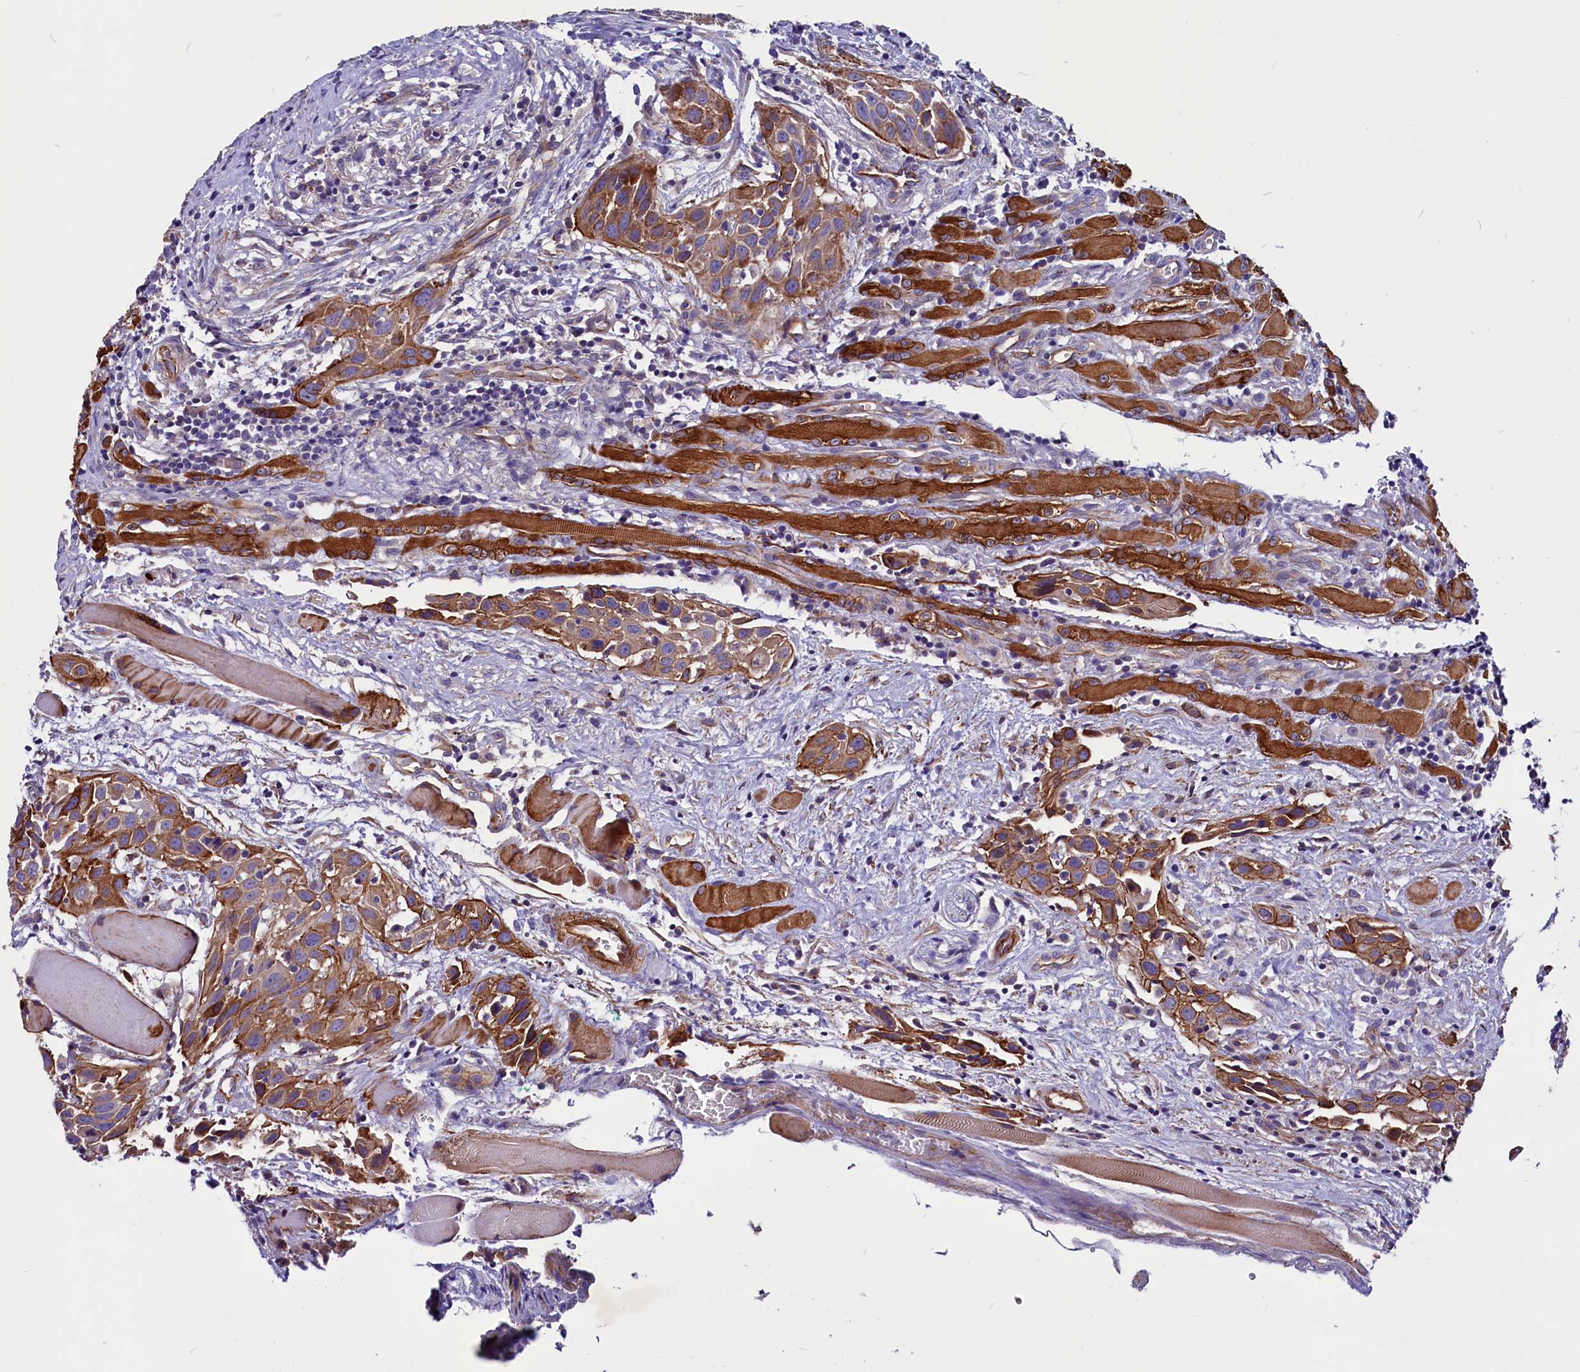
{"staining": {"intensity": "moderate", "quantity": ">75%", "location": "cytoplasmic/membranous"}, "tissue": "head and neck cancer", "cell_type": "Tumor cells", "image_type": "cancer", "snomed": [{"axis": "morphology", "description": "Squamous cell carcinoma, NOS"}, {"axis": "topography", "description": "Oral tissue"}, {"axis": "topography", "description": "Head-Neck"}], "caption": "The immunohistochemical stain shows moderate cytoplasmic/membranous expression in tumor cells of squamous cell carcinoma (head and neck) tissue.", "gene": "ZNF749", "patient": {"sex": "female", "age": 50}}